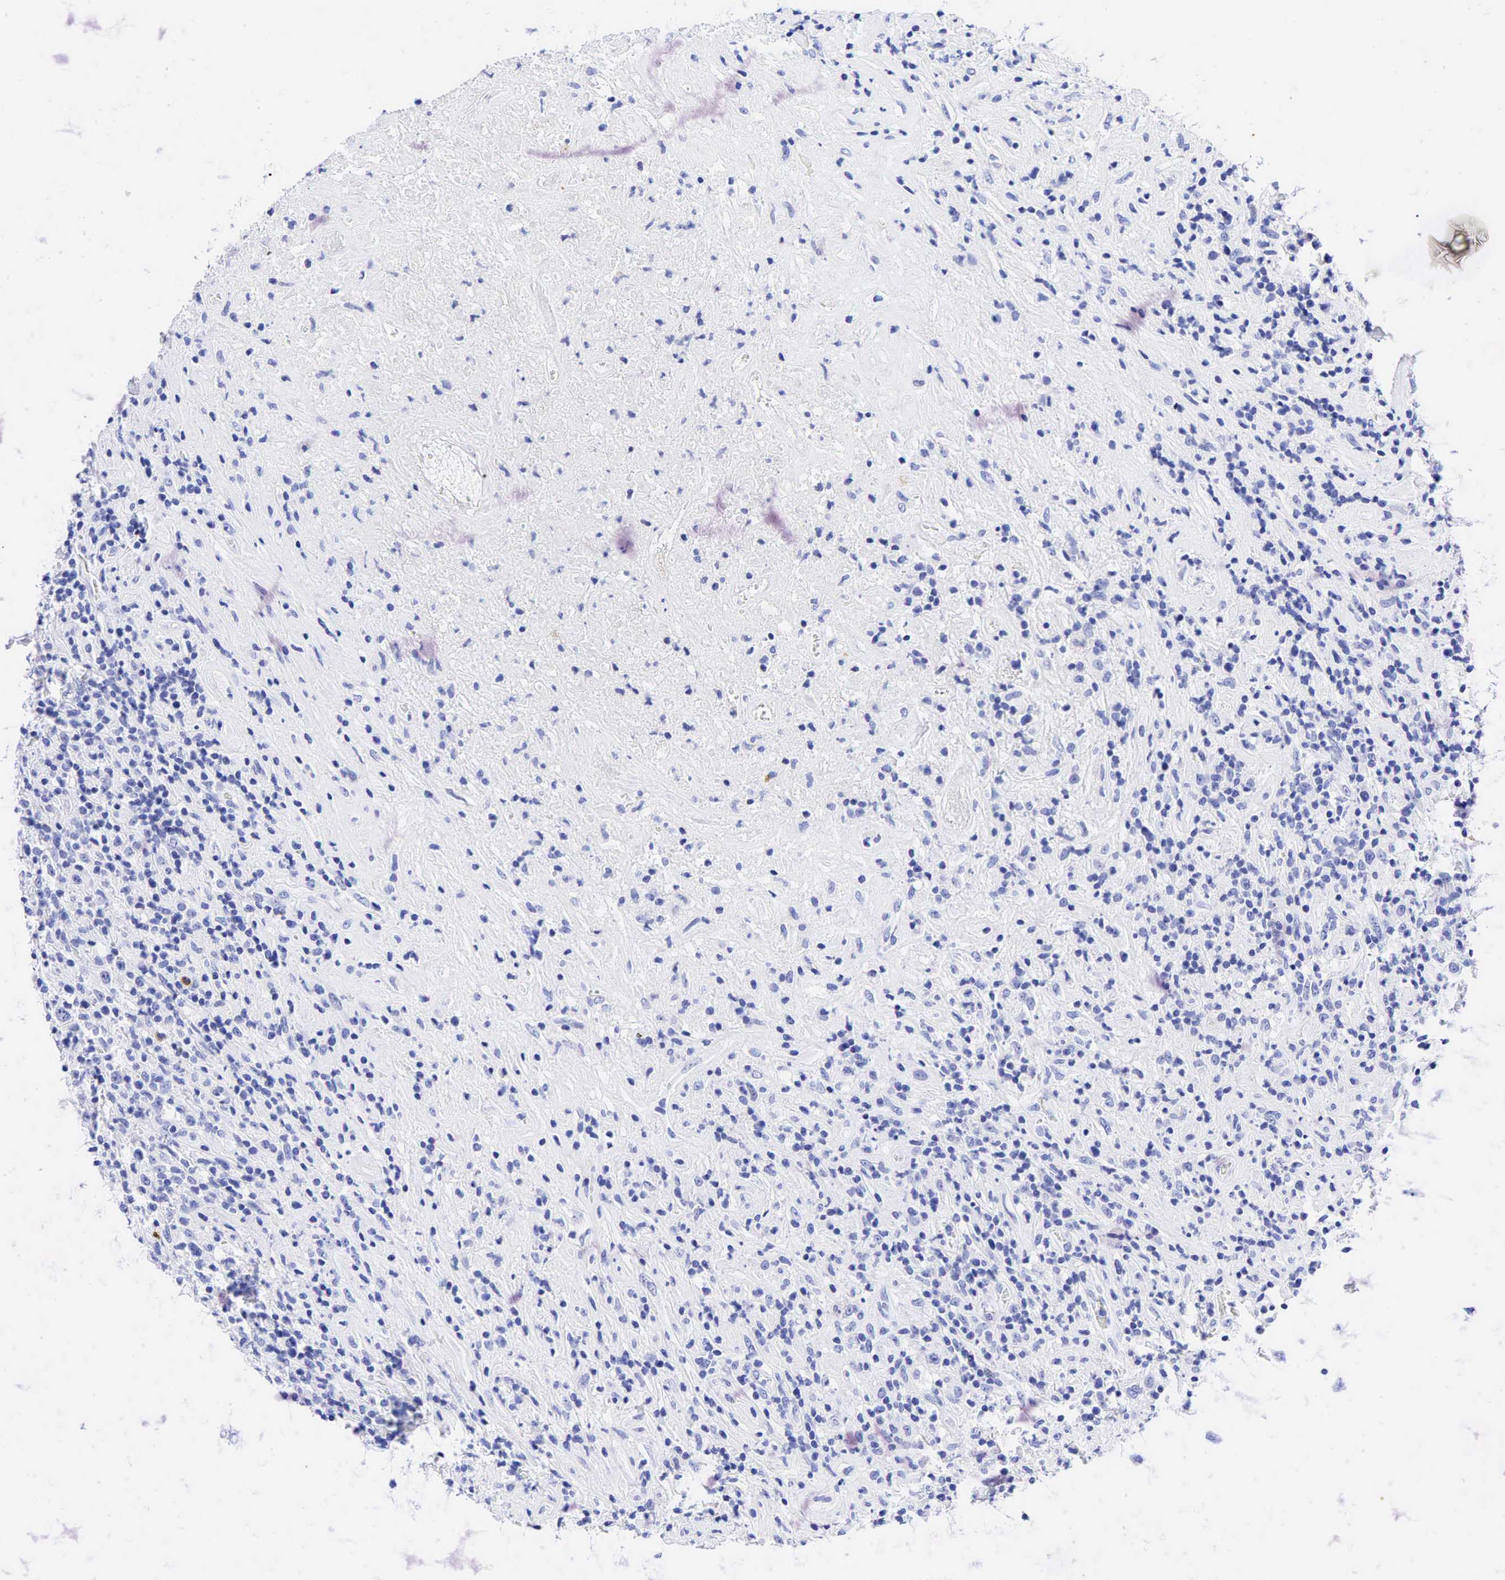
{"staining": {"intensity": "negative", "quantity": "none", "location": "none"}, "tissue": "lymphoma", "cell_type": "Tumor cells", "image_type": "cancer", "snomed": [{"axis": "morphology", "description": "Hodgkin's disease, NOS"}, {"axis": "topography", "description": "Lymph node"}], "caption": "Hodgkin's disease stained for a protein using immunohistochemistry (IHC) reveals no expression tumor cells.", "gene": "FUT4", "patient": {"sex": "male", "age": 46}}